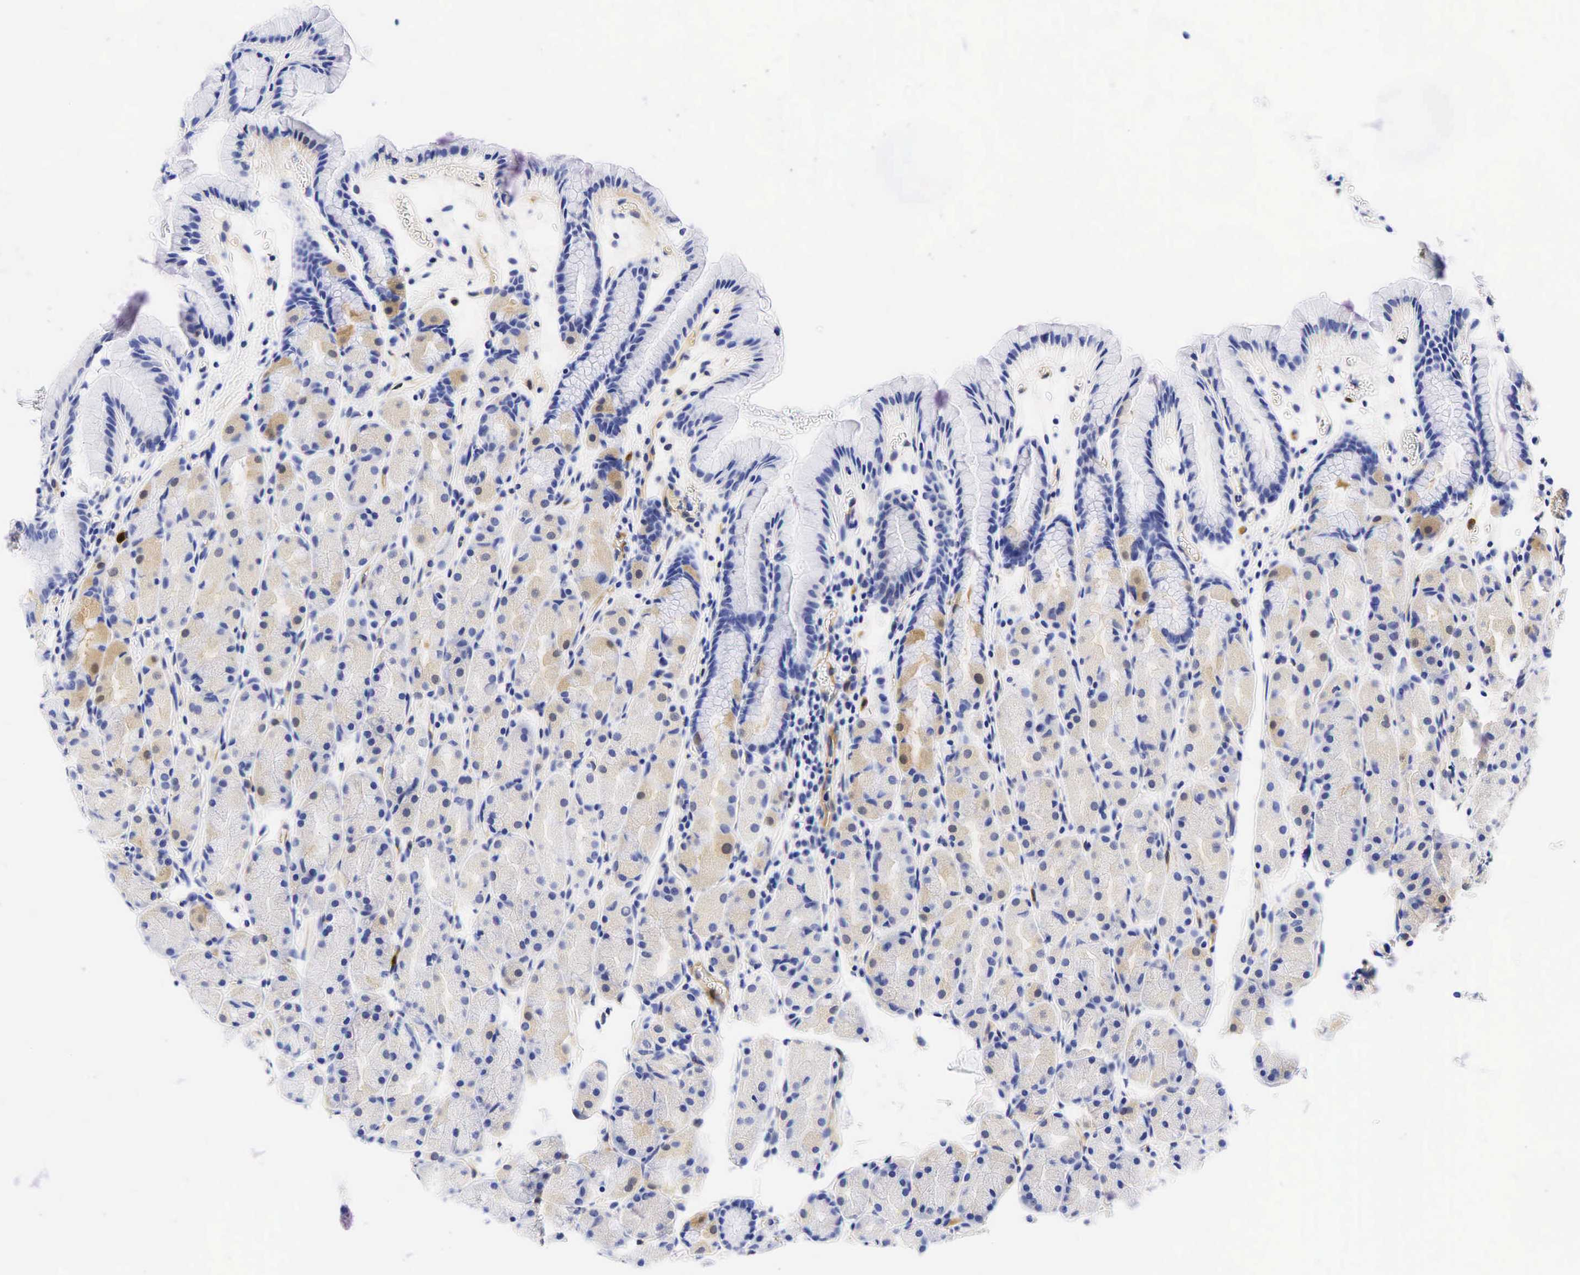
{"staining": {"intensity": "weak", "quantity": "25%-75%", "location": "cytoplasmic/membranous,nuclear"}, "tissue": "stomach", "cell_type": "Glandular cells", "image_type": "normal", "snomed": [{"axis": "morphology", "description": "Adenocarcinoma, NOS"}, {"axis": "topography", "description": "Stomach, upper"}], "caption": "Glandular cells exhibit low levels of weak cytoplasmic/membranous,nuclear expression in about 25%-75% of cells in unremarkable human stomach.", "gene": "TNFRSF8", "patient": {"sex": "male", "age": 47}}